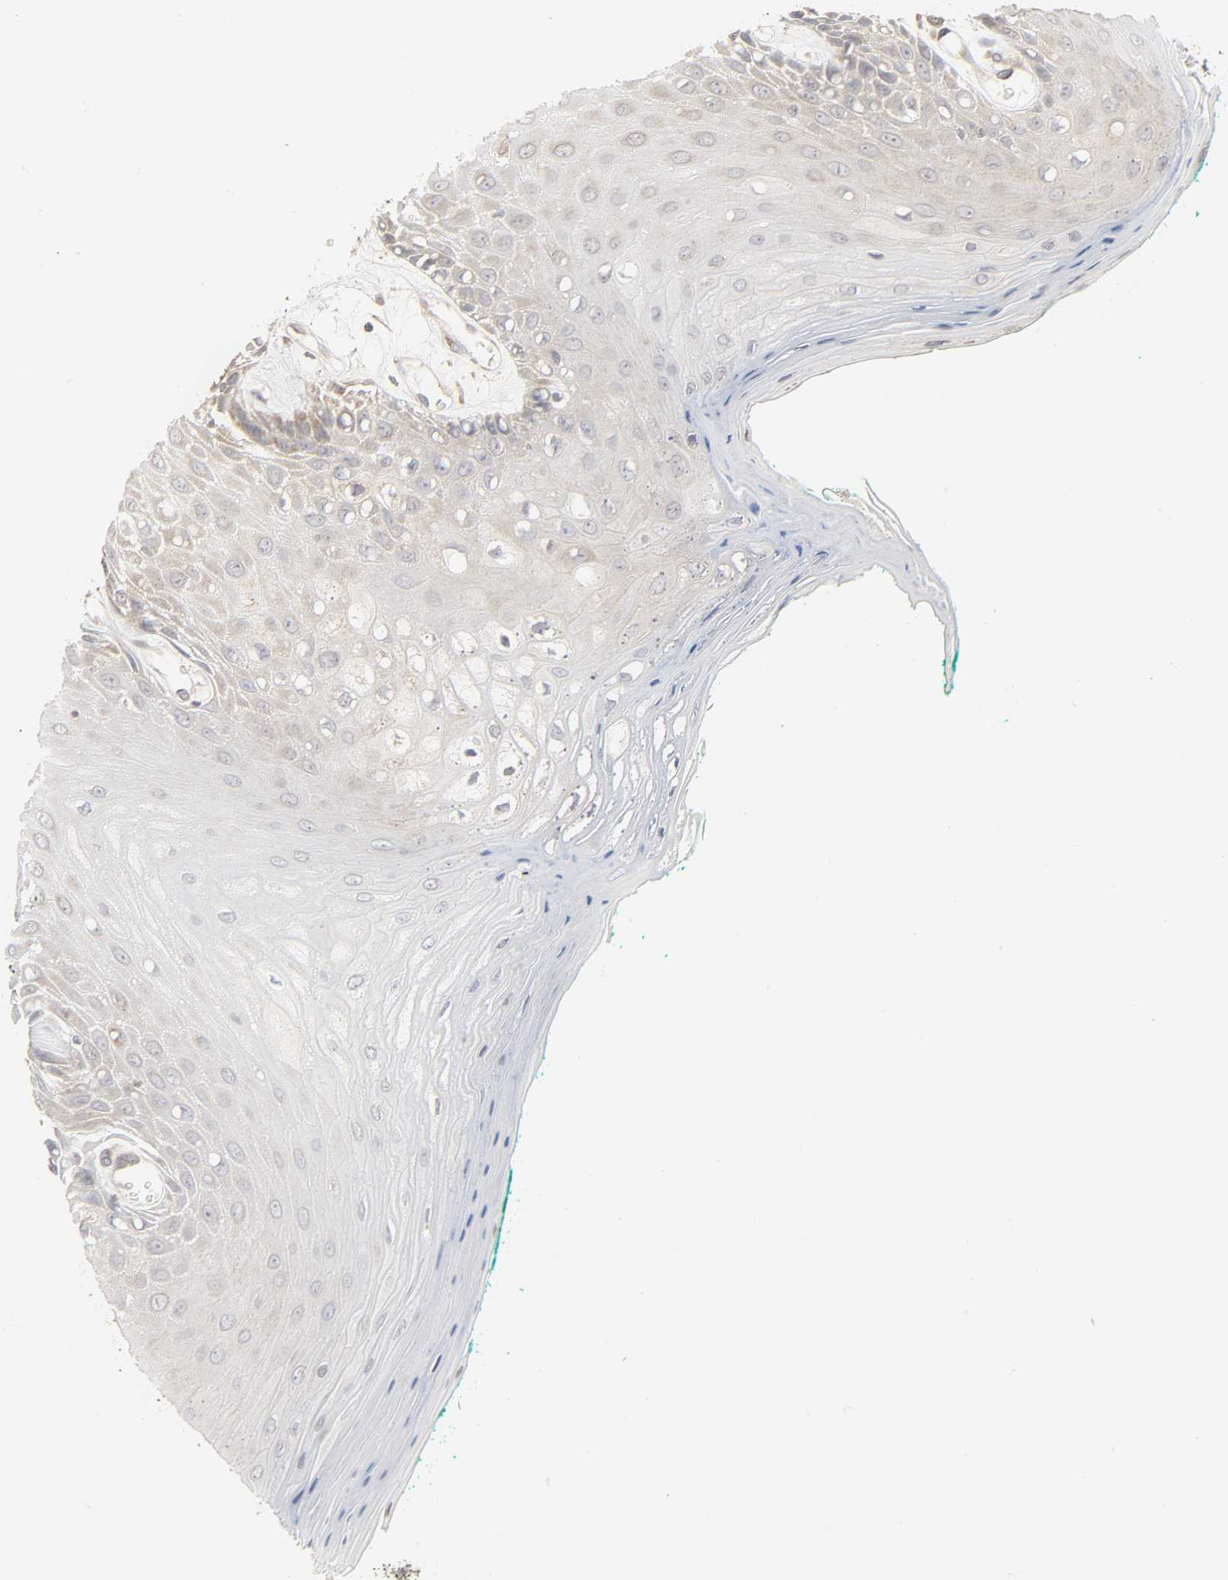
{"staining": {"intensity": "weak", "quantity": "<25%", "location": "cytoplasmic/membranous"}, "tissue": "oral mucosa", "cell_type": "Squamous epithelial cells", "image_type": "normal", "snomed": [{"axis": "morphology", "description": "Normal tissue, NOS"}, {"axis": "morphology", "description": "Squamous cell carcinoma, NOS"}, {"axis": "topography", "description": "Skeletal muscle"}, {"axis": "topography", "description": "Oral tissue"}, {"axis": "topography", "description": "Head-Neck"}], "caption": "Immunohistochemistry (IHC) photomicrograph of benign human oral mucosa stained for a protein (brown), which demonstrates no staining in squamous epithelial cells. Brightfield microscopy of immunohistochemistry (IHC) stained with DAB (brown) and hematoxylin (blue), captured at high magnification.", "gene": "CLEC4E", "patient": {"sex": "female", "age": 84}}